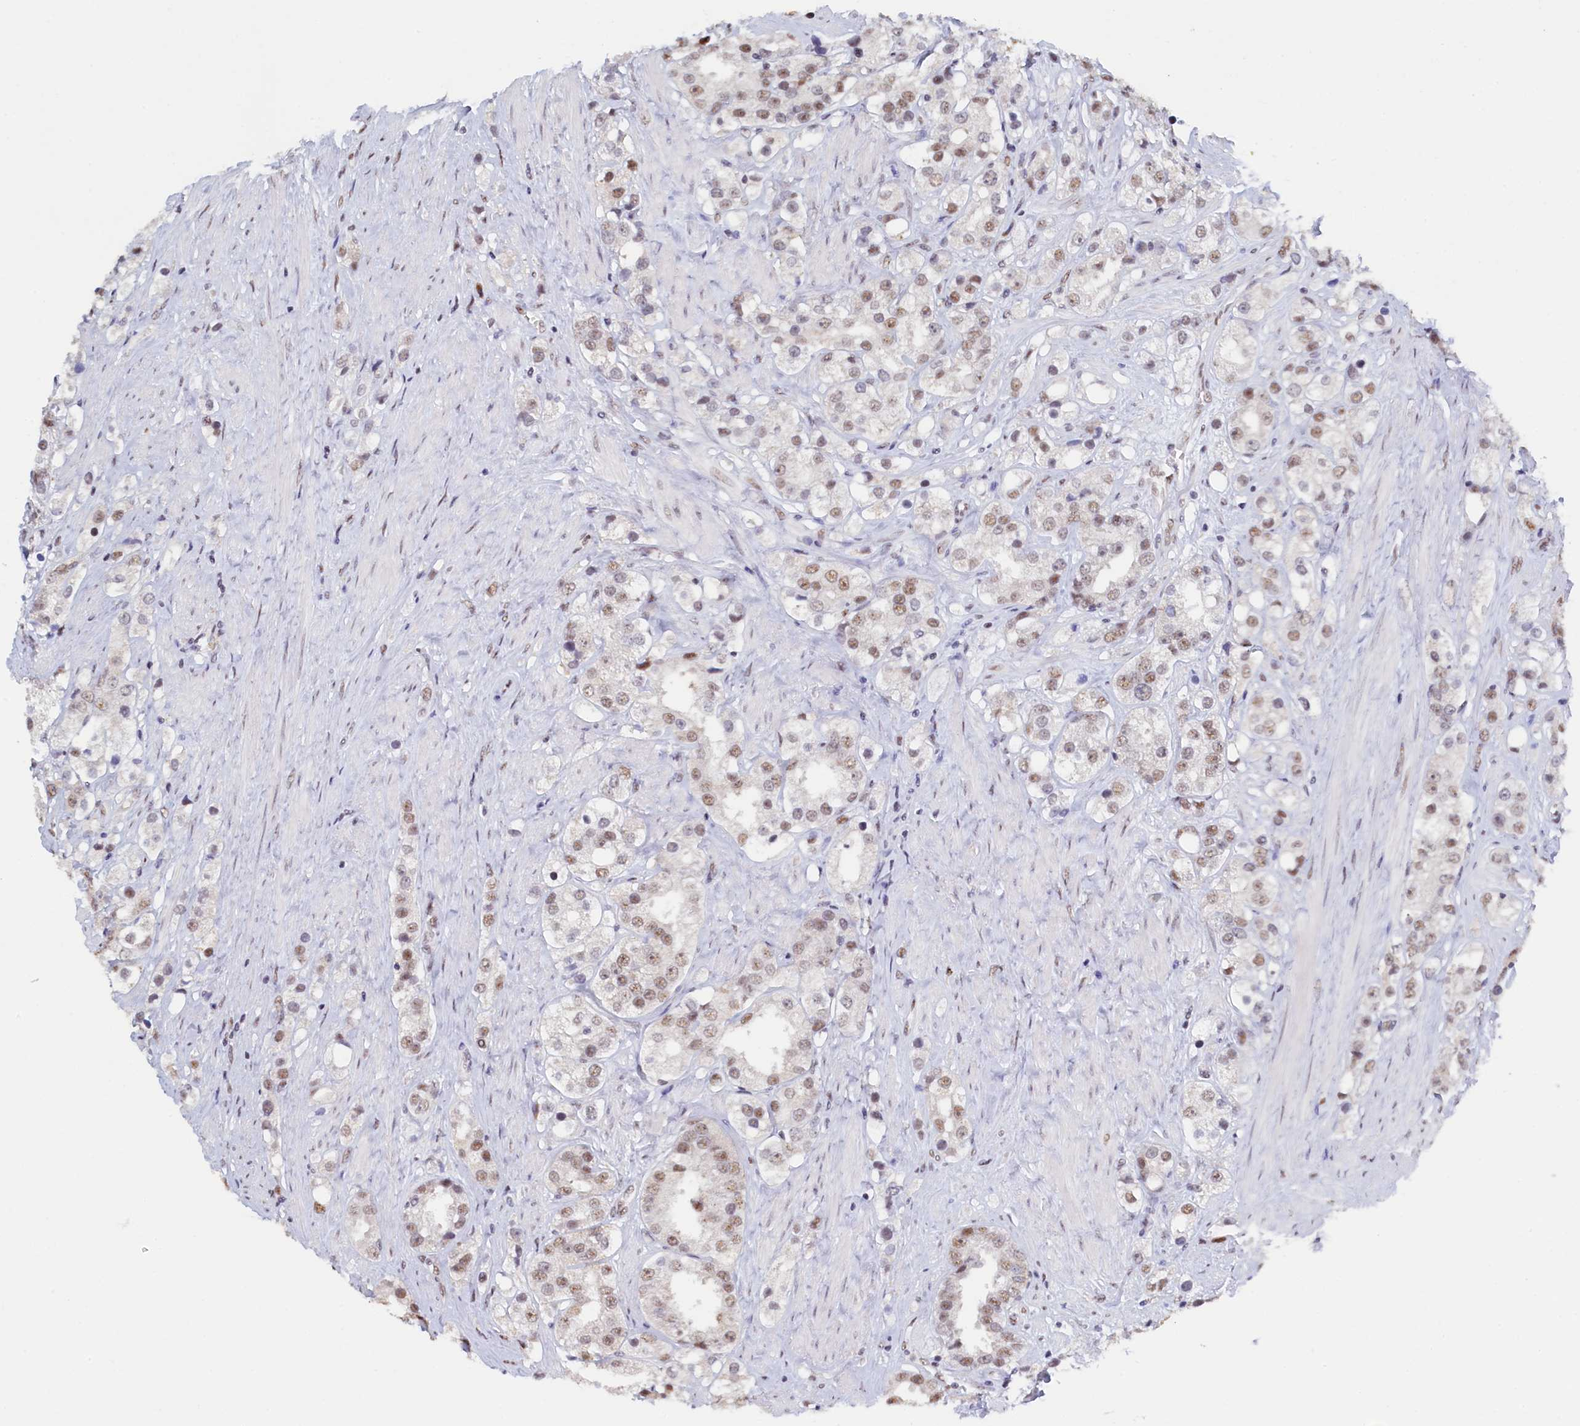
{"staining": {"intensity": "strong", "quantity": "25%-75%", "location": "nuclear"}, "tissue": "prostate cancer", "cell_type": "Tumor cells", "image_type": "cancer", "snomed": [{"axis": "morphology", "description": "Adenocarcinoma, NOS"}, {"axis": "topography", "description": "Prostate"}], "caption": "Prostate cancer (adenocarcinoma) was stained to show a protein in brown. There is high levels of strong nuclear positivity in about 25%-75% of tumor cells.", "gene": "MOSPD3", "patient": {"sex": "male", "age": 79}}